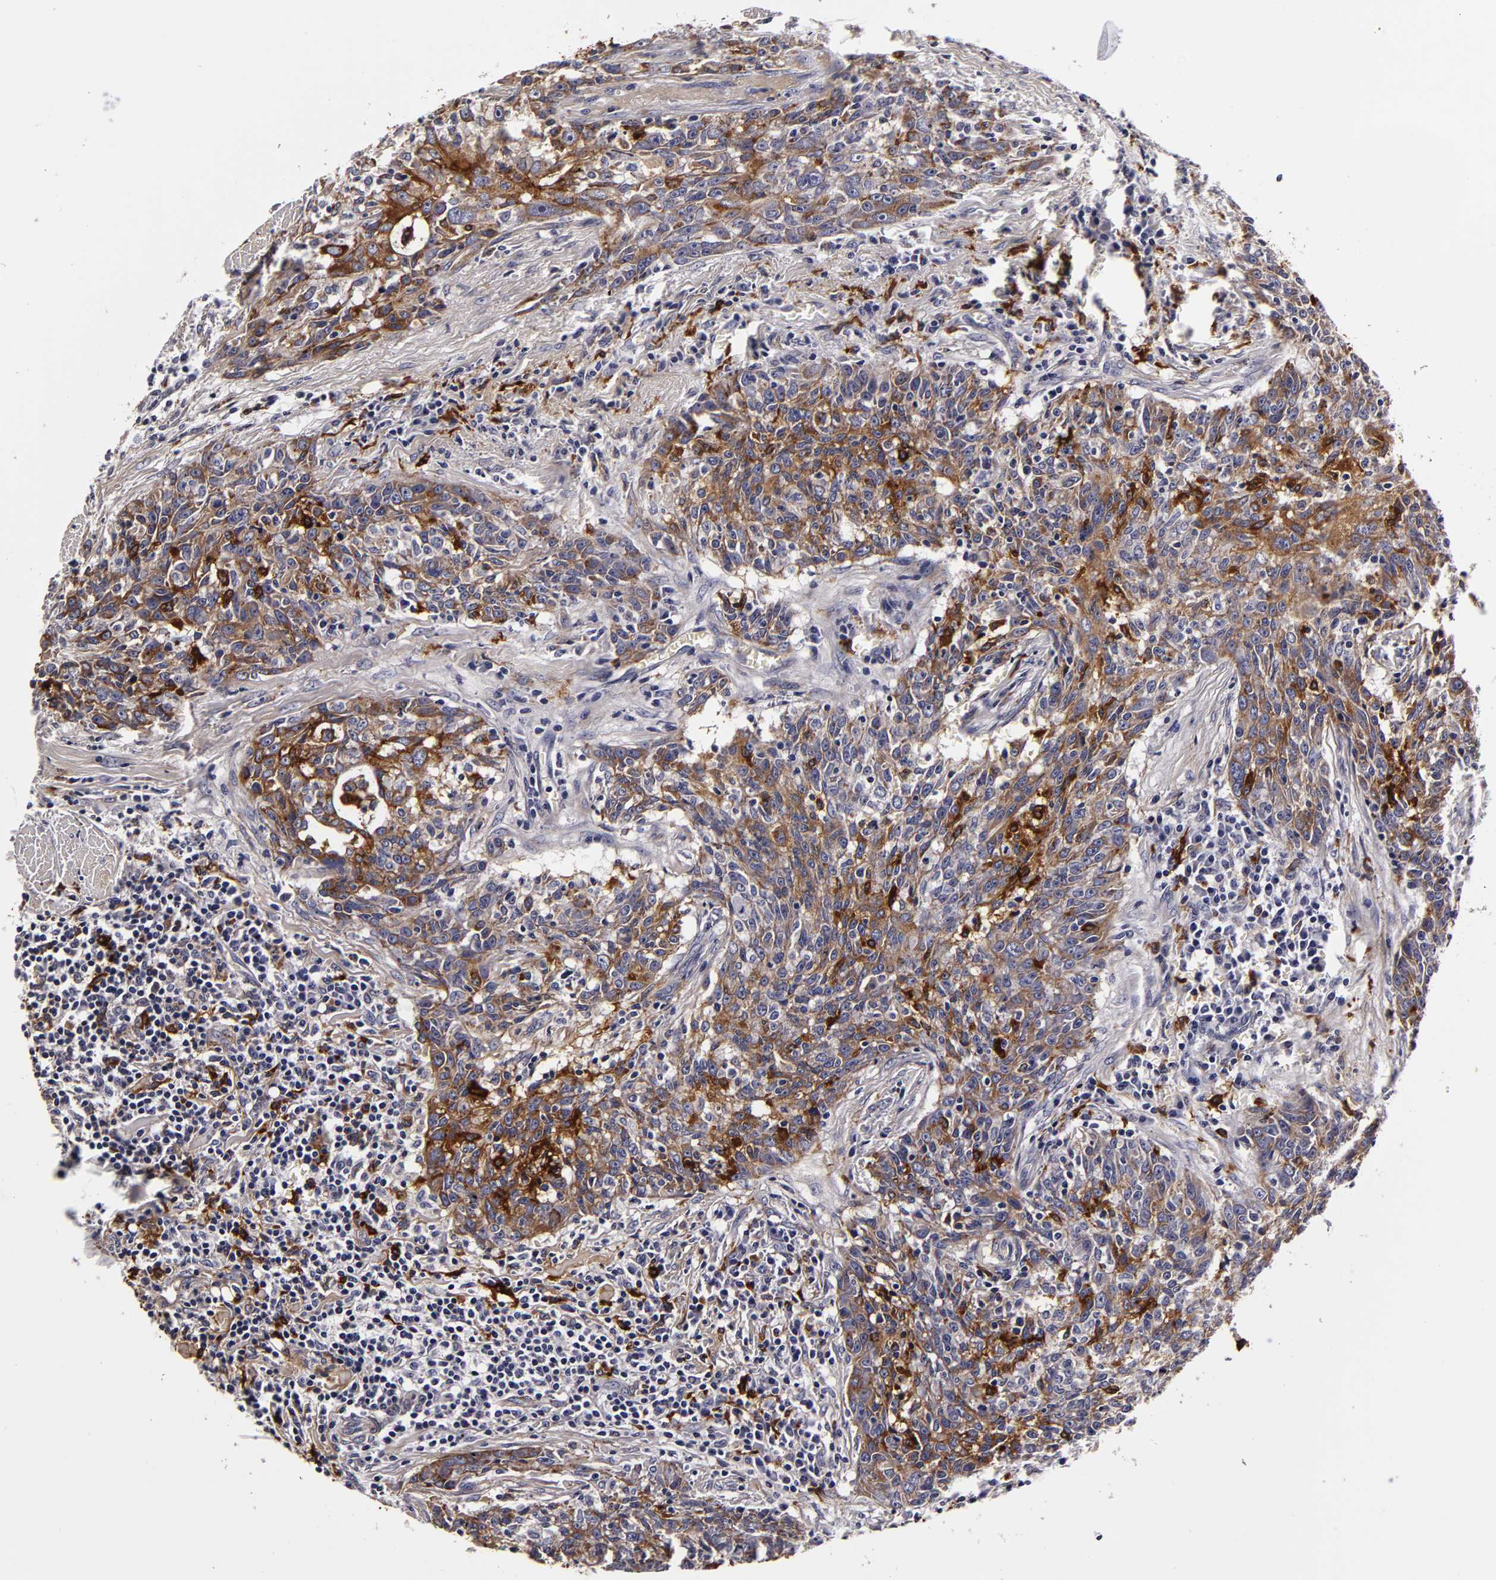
{"staining": {"intensity": "moderate", "quantity": "25%-75%", "location": "cytoplasmic/membranous"}, "tissue": "breast cancer", "cell_type": "Tumor cells", "image_type": "cancer", "snomed": [{"axis": "morphology", "description": "Duct carcinoma"}, {"axis": "topography", "description": "Breast"}], "caption": "Immunohistochemical staining of breast intraductal carcinoma displays medium levels of moderate cytoplasmic/membranous expression in approximately 25%-75% of tumor cells.", "gene": "LGALS3BP", "patient": {"sex": "female", "age": 50}}